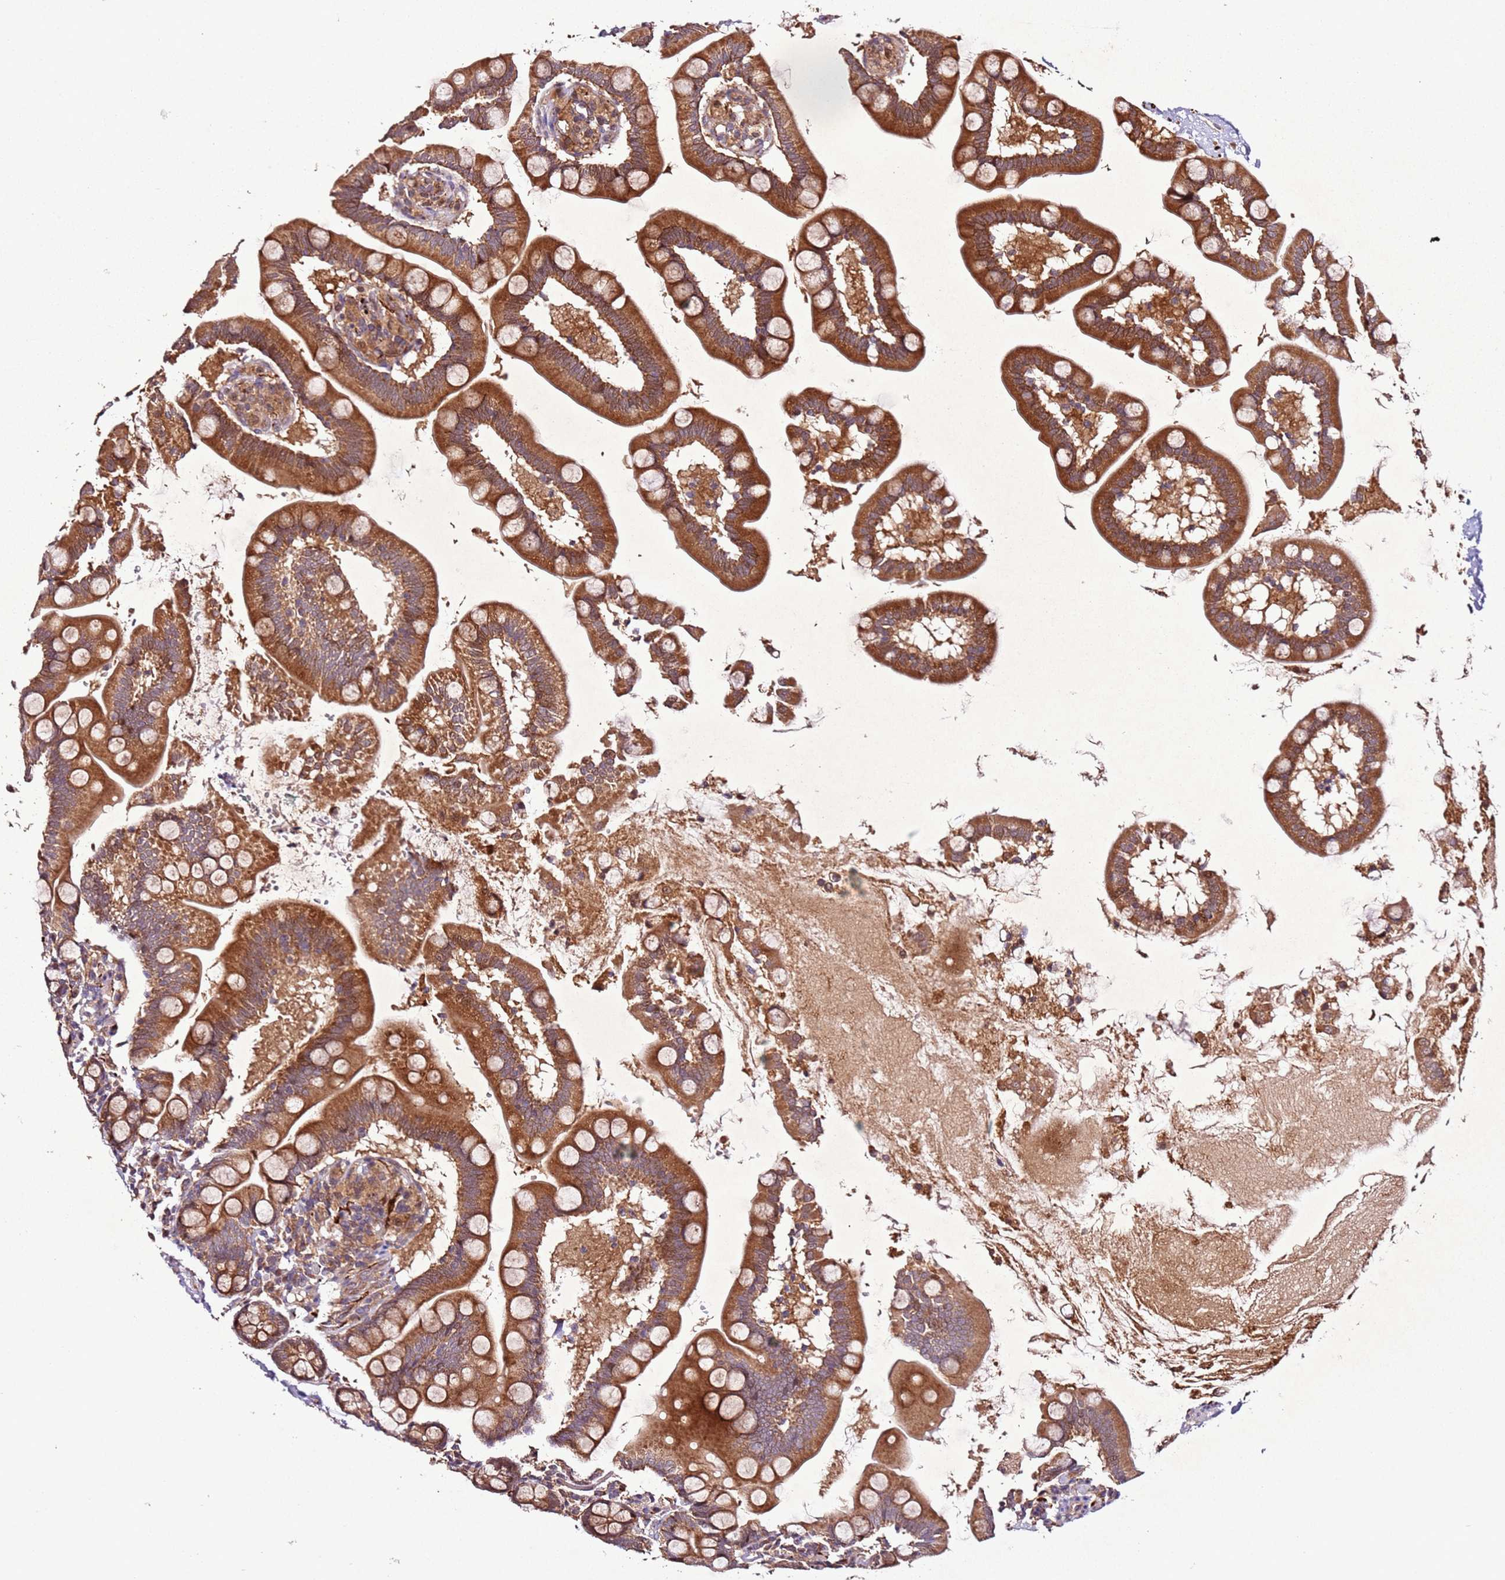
{"staining": {"intensity": "strong", "quantity": ">75%", "location": "cytoplasmic/membranous"}, "tissue": "small intestine", "cell_type": "Glandular cells", "image_type": "normal", "snomed": [{"axis": "morphology", "description": "Normal tissue, NOS"}, {"axis": "topography", "description": "Small intestine"}], "caption": "The image demonstrates a brown stain indicating the presence of a protein in the cytoplasmic/membranous of glandular cells in small intestine.", "gene": "PTMA", "patient": {"sex": "female", "age": 64}}